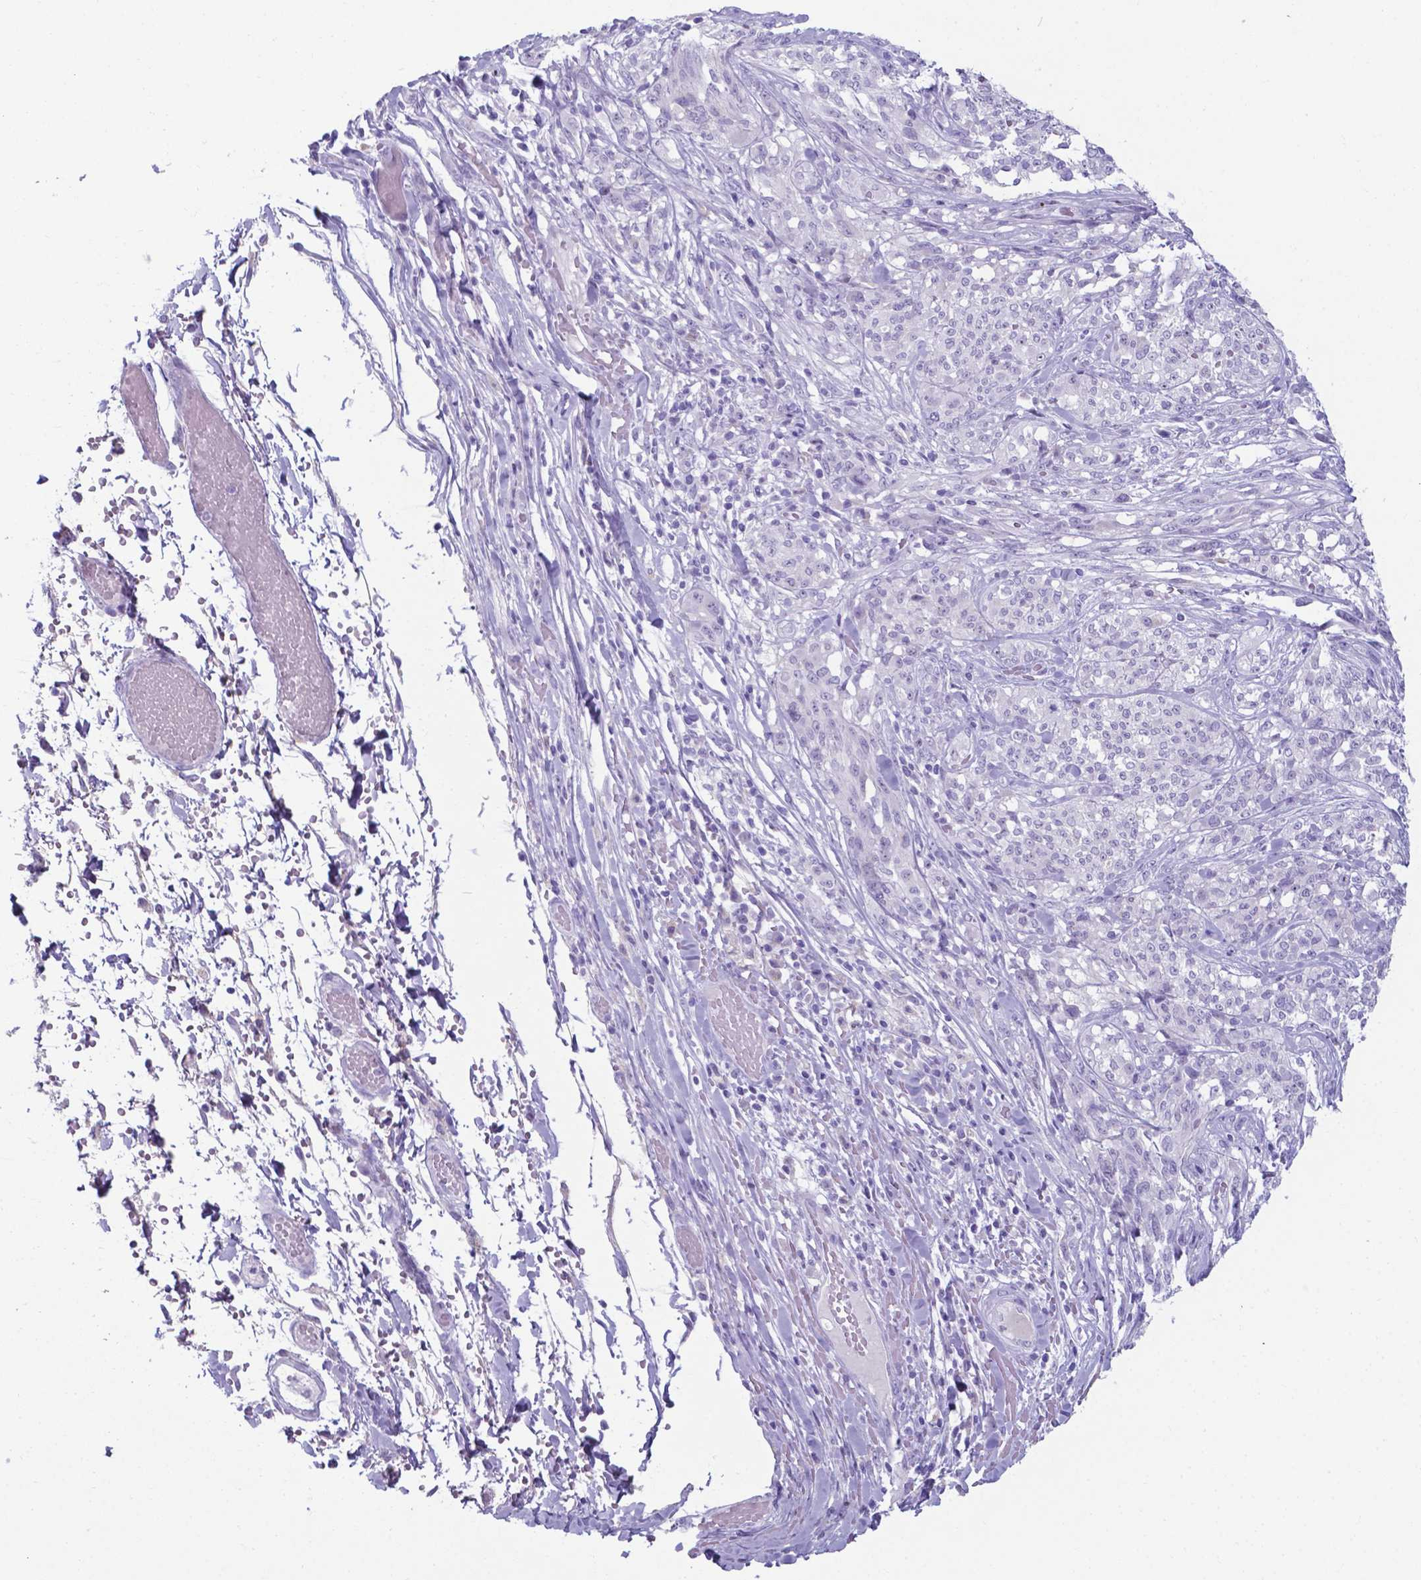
{"staining": {"intensity": "negative", "quantity": "none", "location": "none"}, "tissue": "melanoma", "cell_type": "Tumor cells", "image_type": "cancer", "snomed": [{"axis": "morphology", "description": "Malignant melanoma, NOS"}, {"axis": "topography", "description": "Skin"}], "caption": "Immunohistochemical staining of melanoma exhibits no significant positivity in tumor cells.", "gene": "AP5B1", "patient": {"sex": "female", "age": 91}}